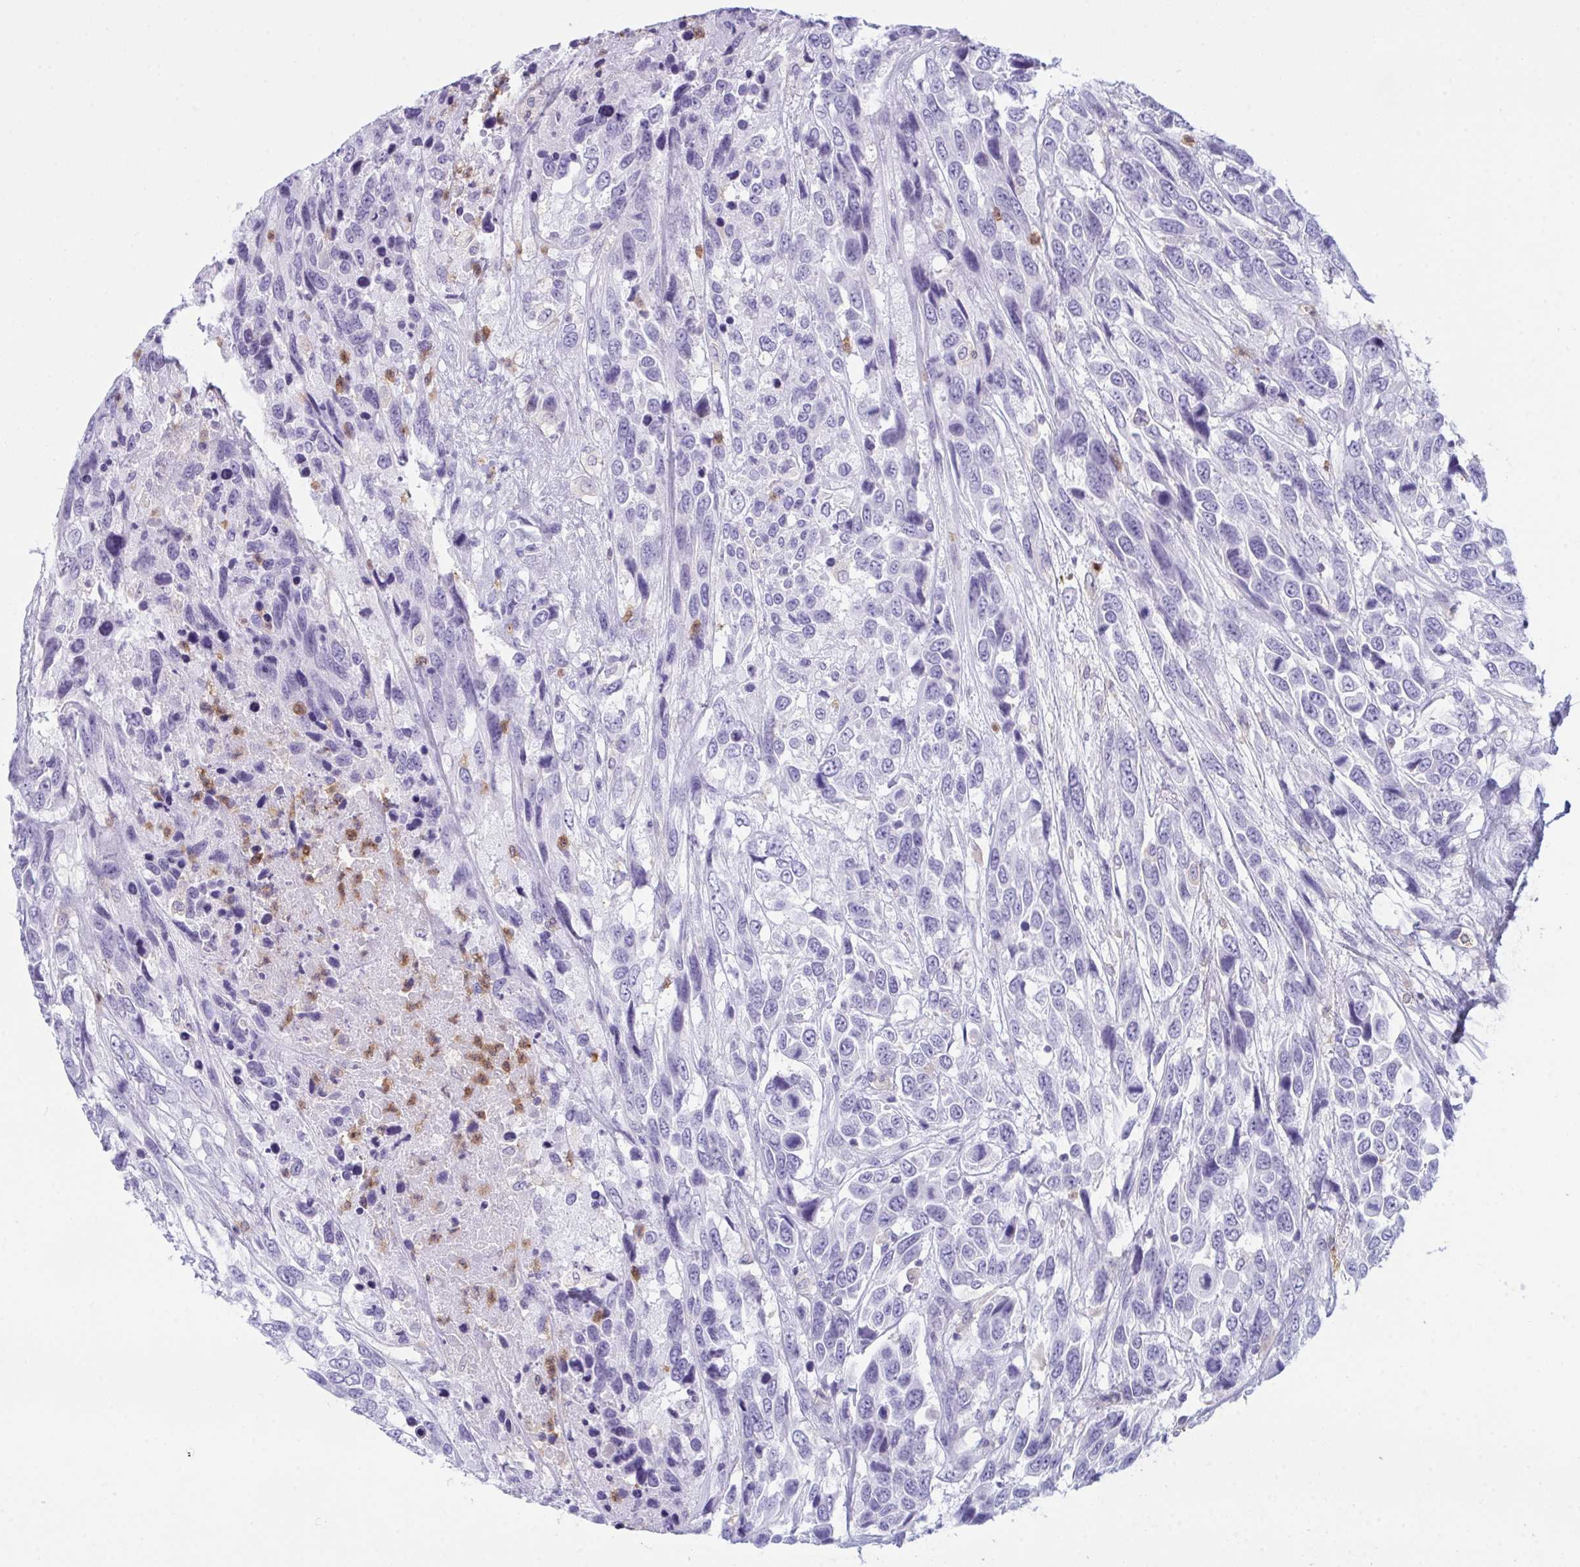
{"staining": {"intensity": "negative", "quantity": "none", "location": "none"}, "tissue": "urothelial cancer", "cell_type": "Tumor cells", "image_type": "cancer", "snomed": [{"axis": "morphology", "description": "Urothelial carcinoma, High grade"}, {"axis": "topography", "description": "Urinary bladder"}], "caption": "Tumor cells are negative for protein expression in human urothelial cancer. (DAB IHC, high magnification).", "gene": "MYO1F", "patient": {"sex": "female", "age": 70}}